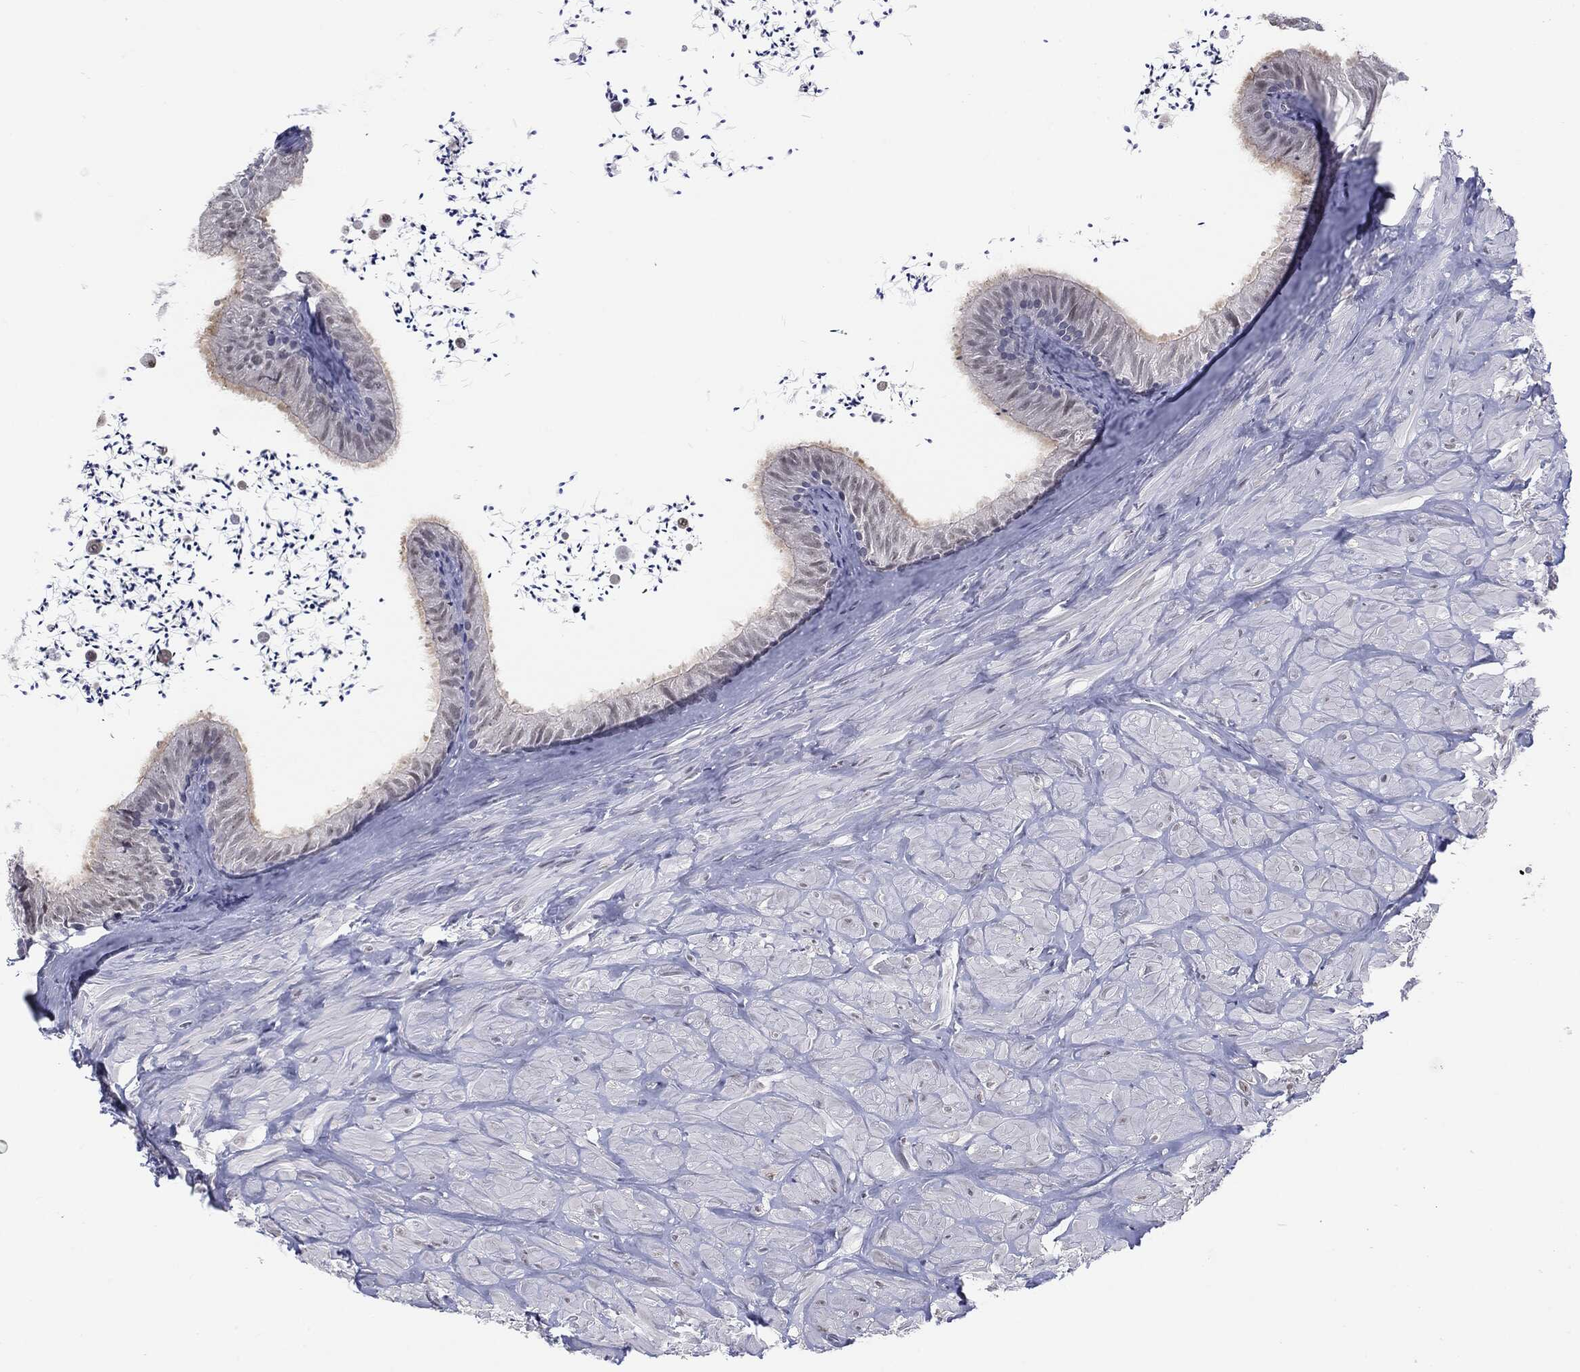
{"staining": {"intensity": "moderate", "quantity": "25%-75%", "location": "cytoplasmic/membranous"}, "tissue": "epididymis", "cell_type": "Glandular cells", "image_type": "normal", "snomed": [{"axis": "morphology", "description": "Normal tissue, NOS"}, {"axis": "topography", "description": "Epididymis"}], "caption": "High-power microscopy captured an IHC photomicrograph of benign epididymis, revealing moderate cytoplasmic/membranous expression in about 25%-75% of glandular cells.", "gene": "SLC5A5", "patient": {"sex": "male", "age": 32}}